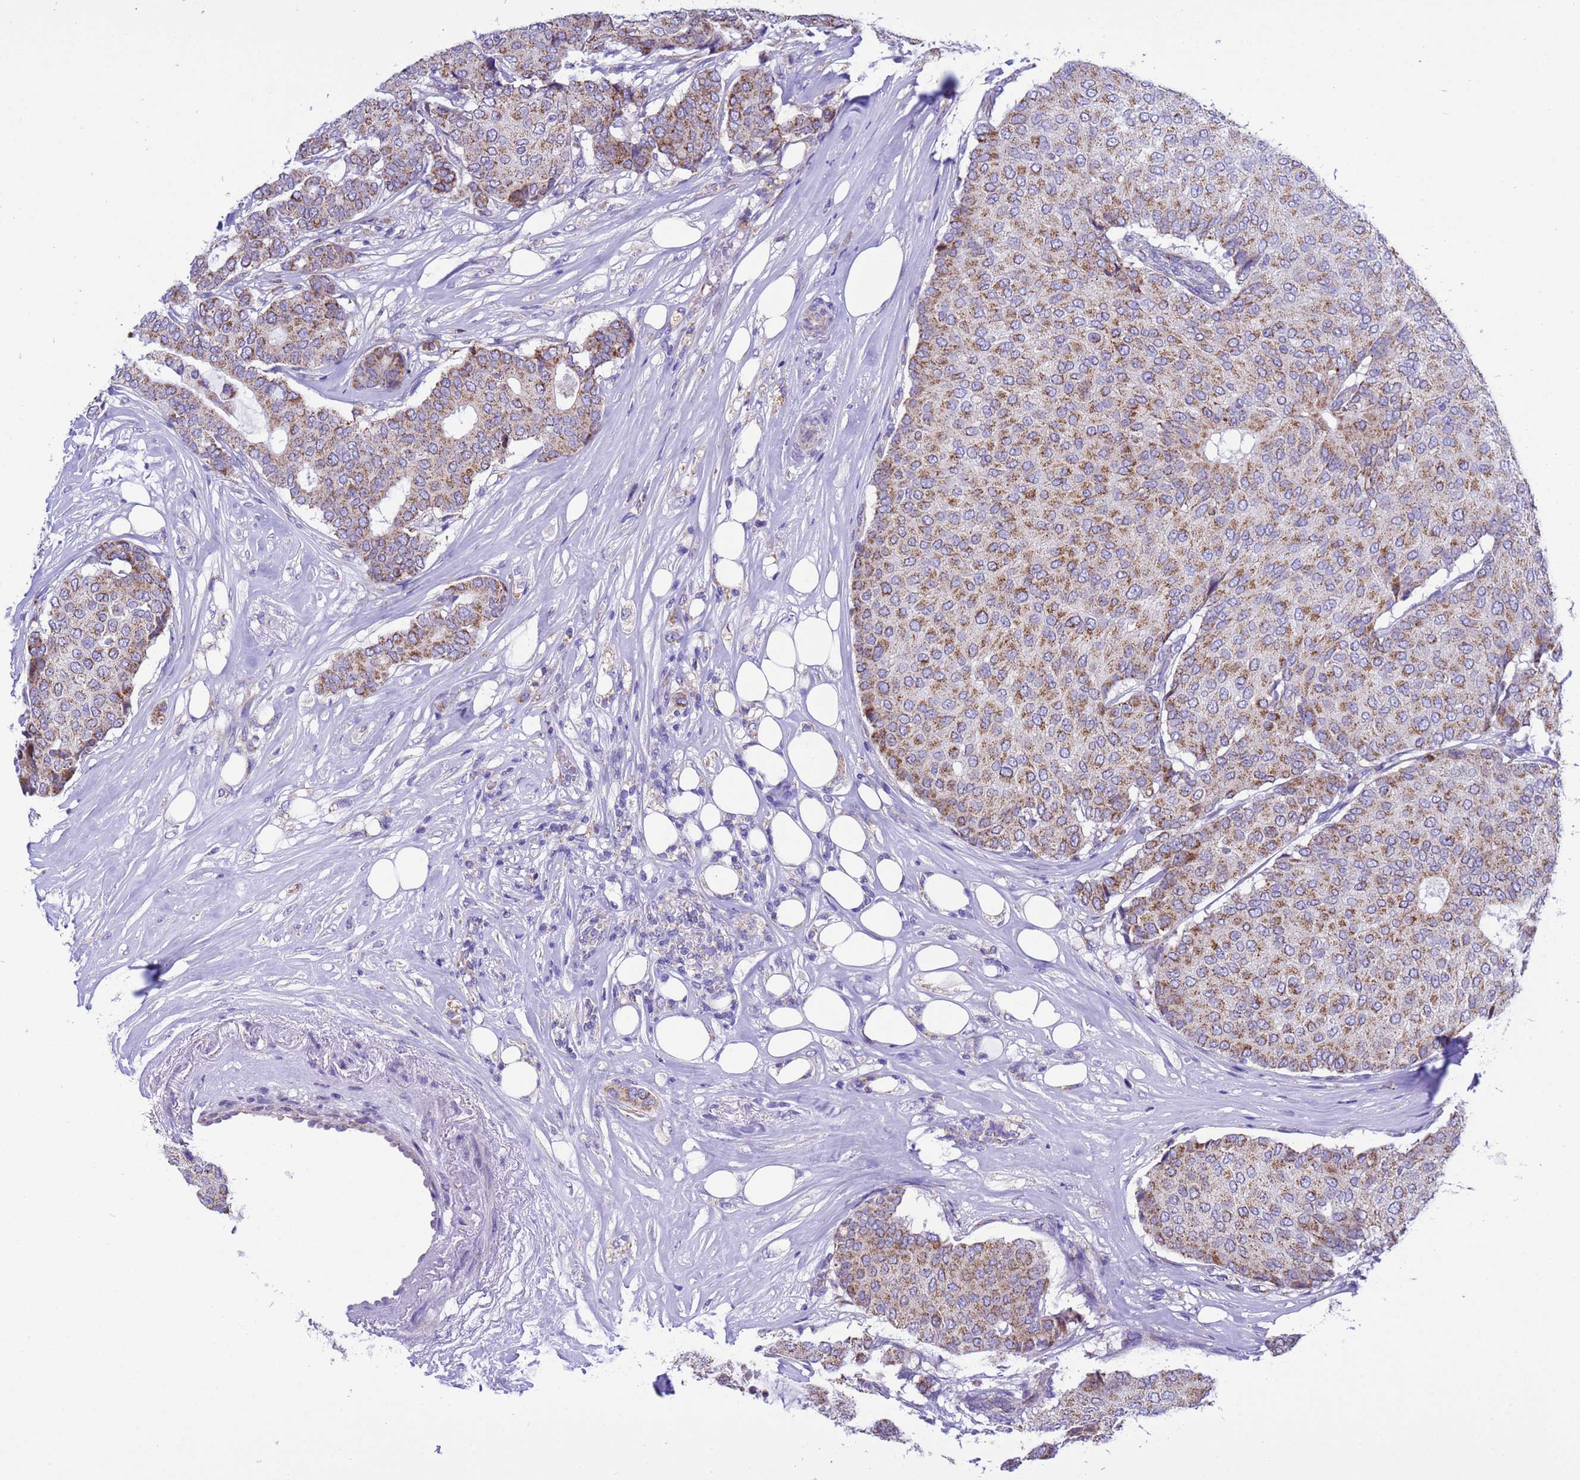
{"staining": {"intensity": "moderate", "quantity": ">75%", "location": "cytoplasmic/membranous"}, "tissue": "breast cancer", "cell_type": "Tumor cells", "image_type": "cancer", "snomed": [{"axis": "morphology", "description": "Duct carcinoma"}, {"axis": "topography", "description": "Breast"}], "caption": "This is a micrograph of immunohistochemistry (IHC) staining of breast invasive ductal carcinoma, which shows moderate staining in the cytoplasmic/membranous of tumor cells.", "gene": "CCDC191", "patient": {"sex": "female", "age": 75}}